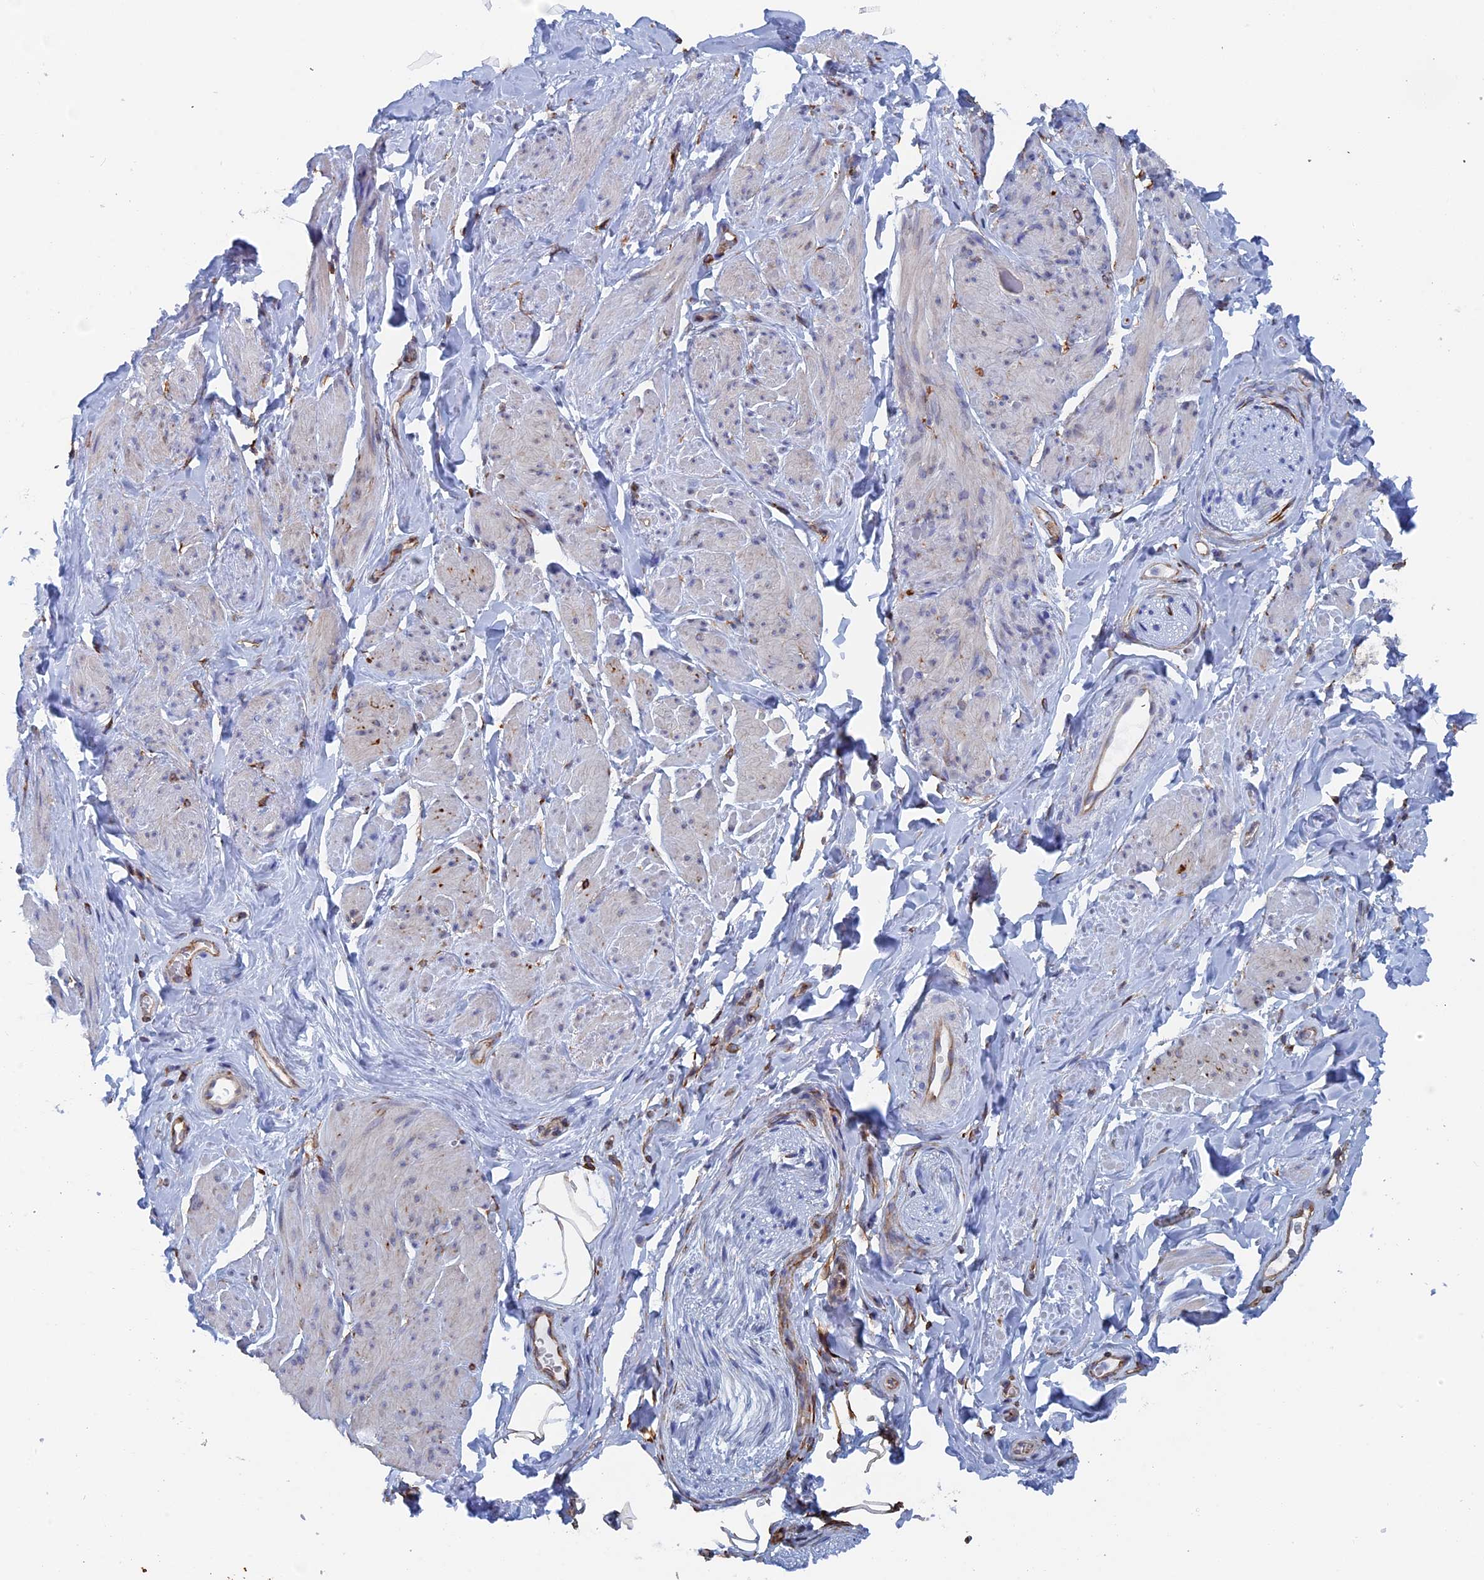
{"staining": {"intensity": "negative", "quantity": "none", "location": "none"}, "tissue": "smooth muscle", "cell_type": "Smooth muscle cells", "image_type": "normal", "snomed": [{"axis": "morphology", "description": "Normal tissue, NOS"}, {"axis": "topography", "description": "Smooth muscle"}, {"axis": "topography", "description": "Peripheral nerve tissue"}], "caption": "An immunohistochemistry (IHC) image of benign smooth muscle is shown. There is no staining in smooth muscle cells of smooth muscle.", "gene": "COG7", "patient": {"sex": "male", "age": 69}}